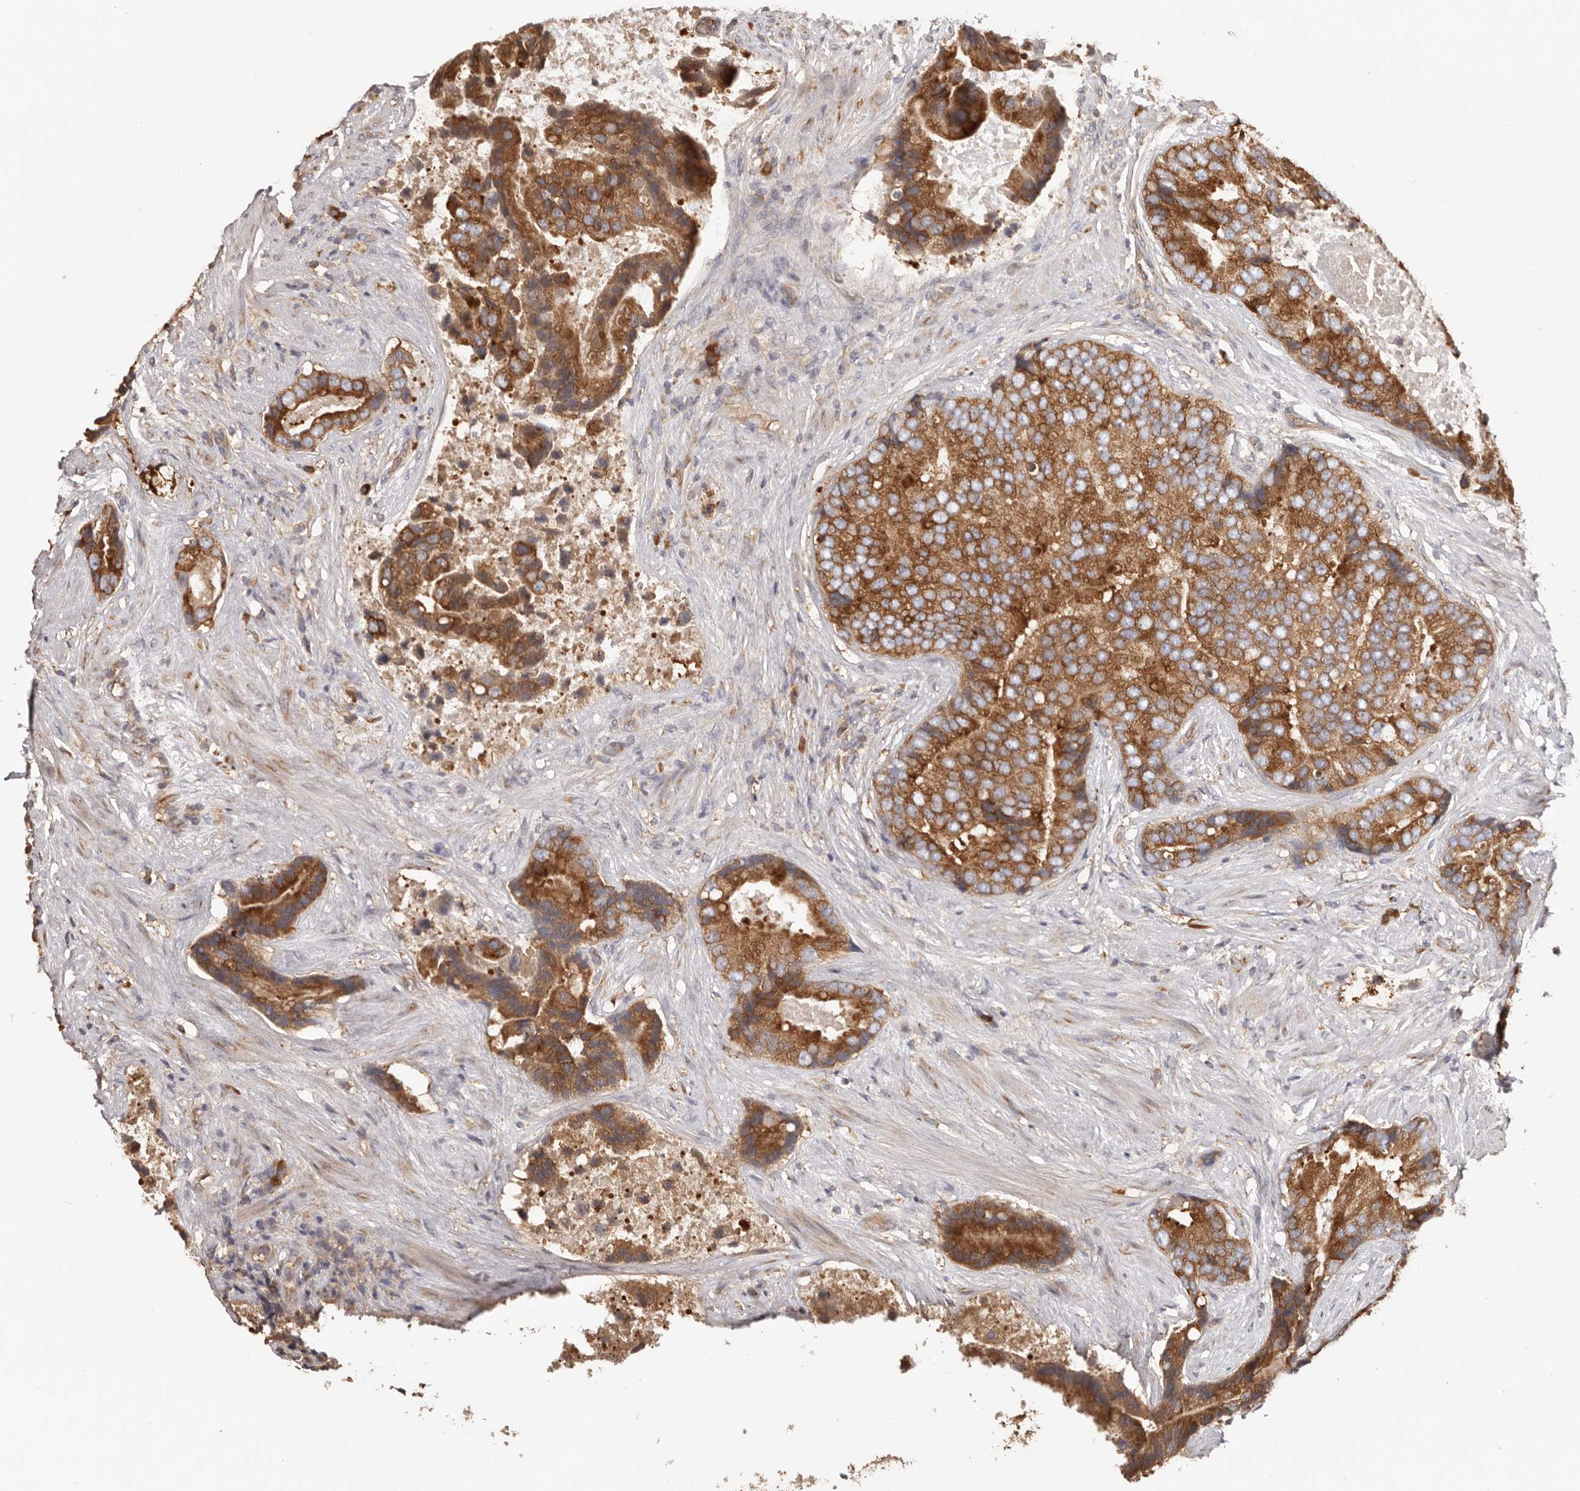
{"staining": {"intensity": "strong", "quantity": ">75%", "location": "cytoplasmic/membranous"}, "tissue": "prostate cancer", "cell_type": "Tumor cells", "image_type": "cancer", "snomed": [{"axis": "morphology", "description": "Adenocarcinoma, High grade"}, {"axis": "topography", "description": "Prostate"}], "caption": "Strong cytoplasmic/membranous protein expression is present in approximately >75% of tumor cells in prostate cancer.", "gene": "EPRS1", "patient": {"sex": "male", "age": 70}}